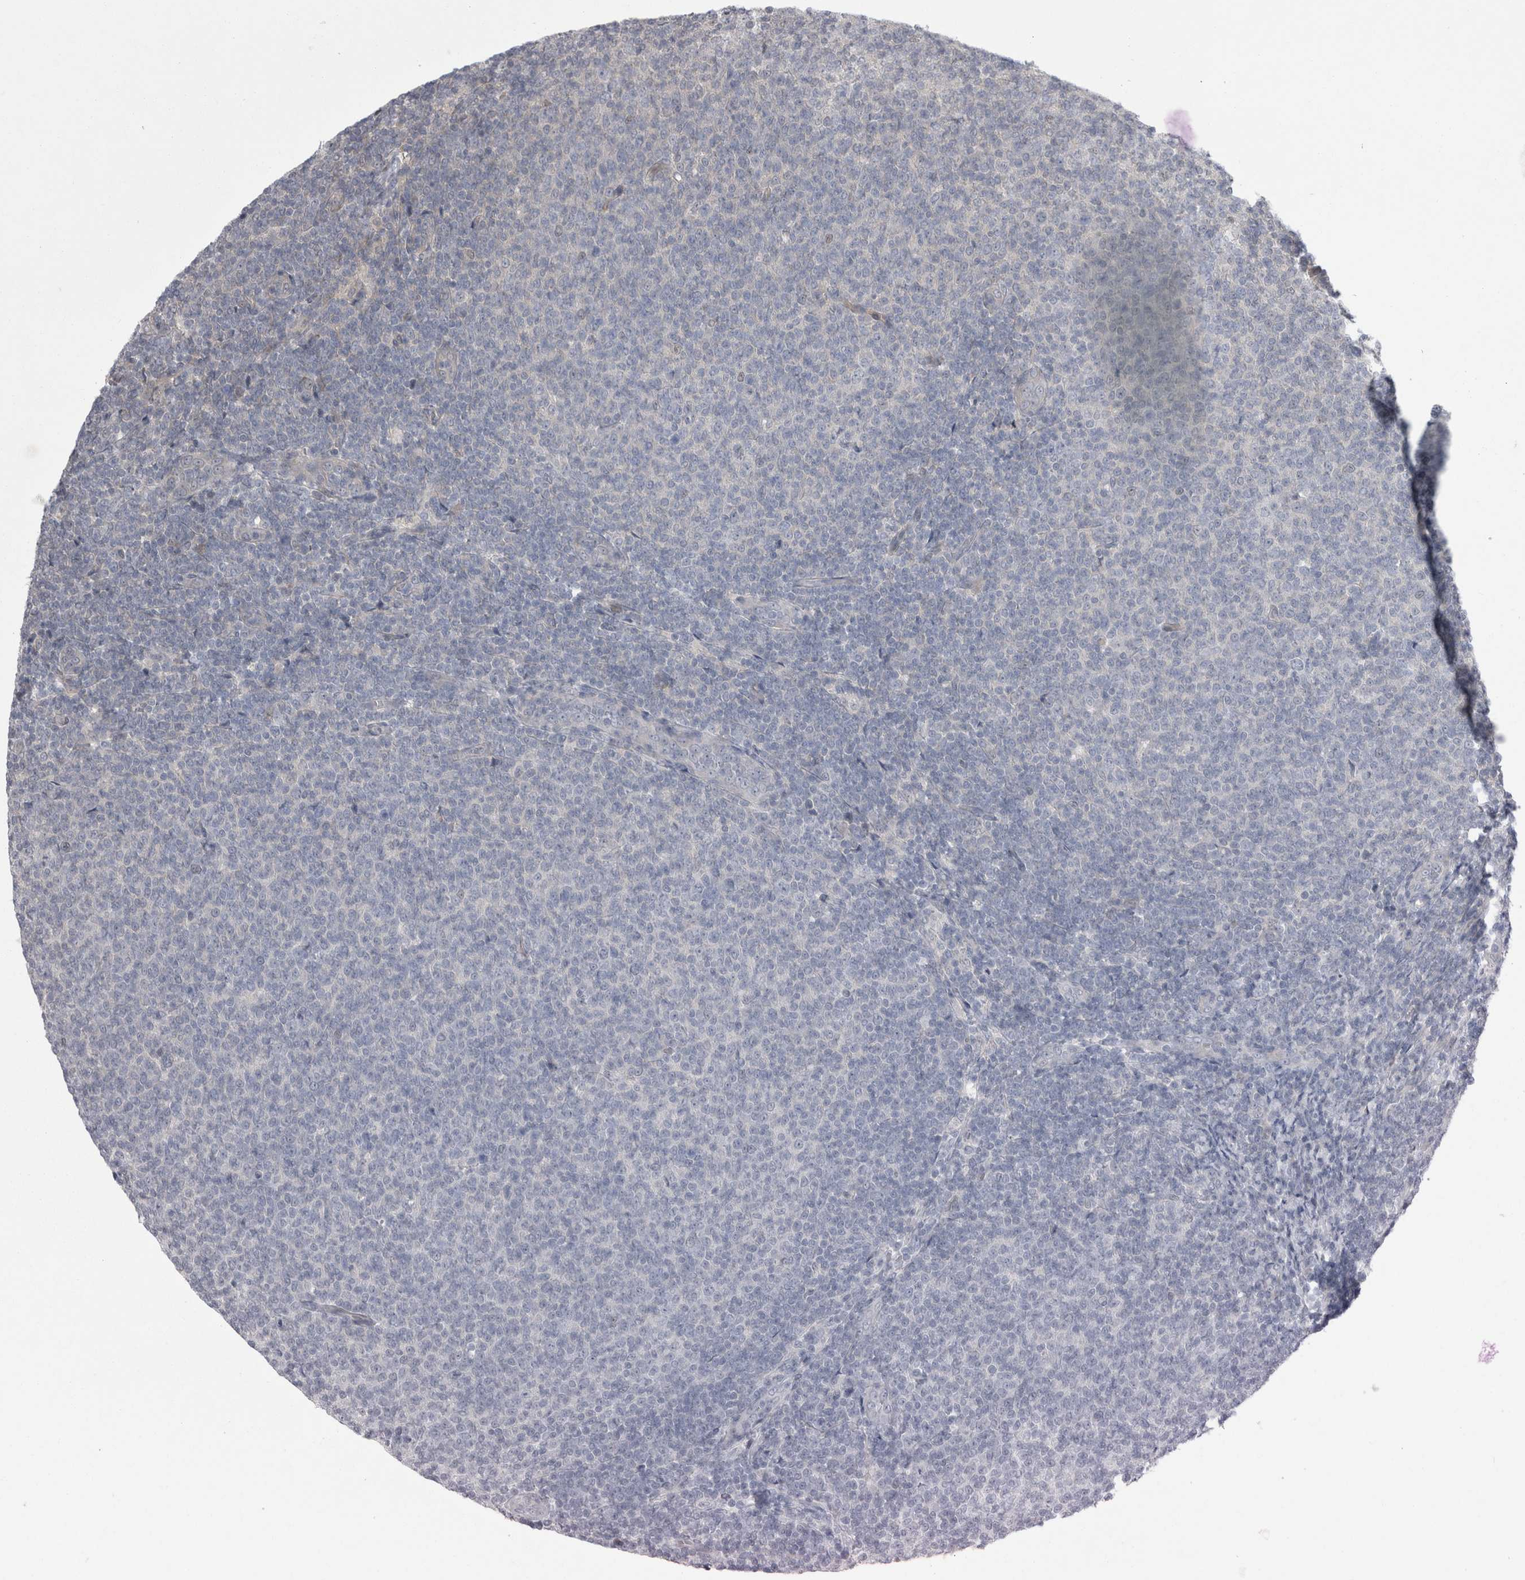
{"staining": {"intensity": "negative", "quantity": "none", "location": "none"}, "tissue": "lymphoma", "cell_type": "Tumor cells", "image_type": "cancer", "snomed": [{"axis": "morphology", "description": "Malignant lymphoma, non-Hodgkin's type, Low grade"}, {"axis": "topography", "description": "Lymph node"}], "caption": "High magnification brightfield microscopy of low-grade malignant lymphoma, non-Hodgkin's type stained with DAB (3,3'-diaminobenzidine) (brown) and counterstained with hematoxylin (blue): tumor cells show no significant positivity. Brightfield microscopy of IHC stained with DAB (brown) and hematoxylin (blue), captured at high magnification.", "gene": "NENF", "patient": {"sex": "male", "age": 66}}